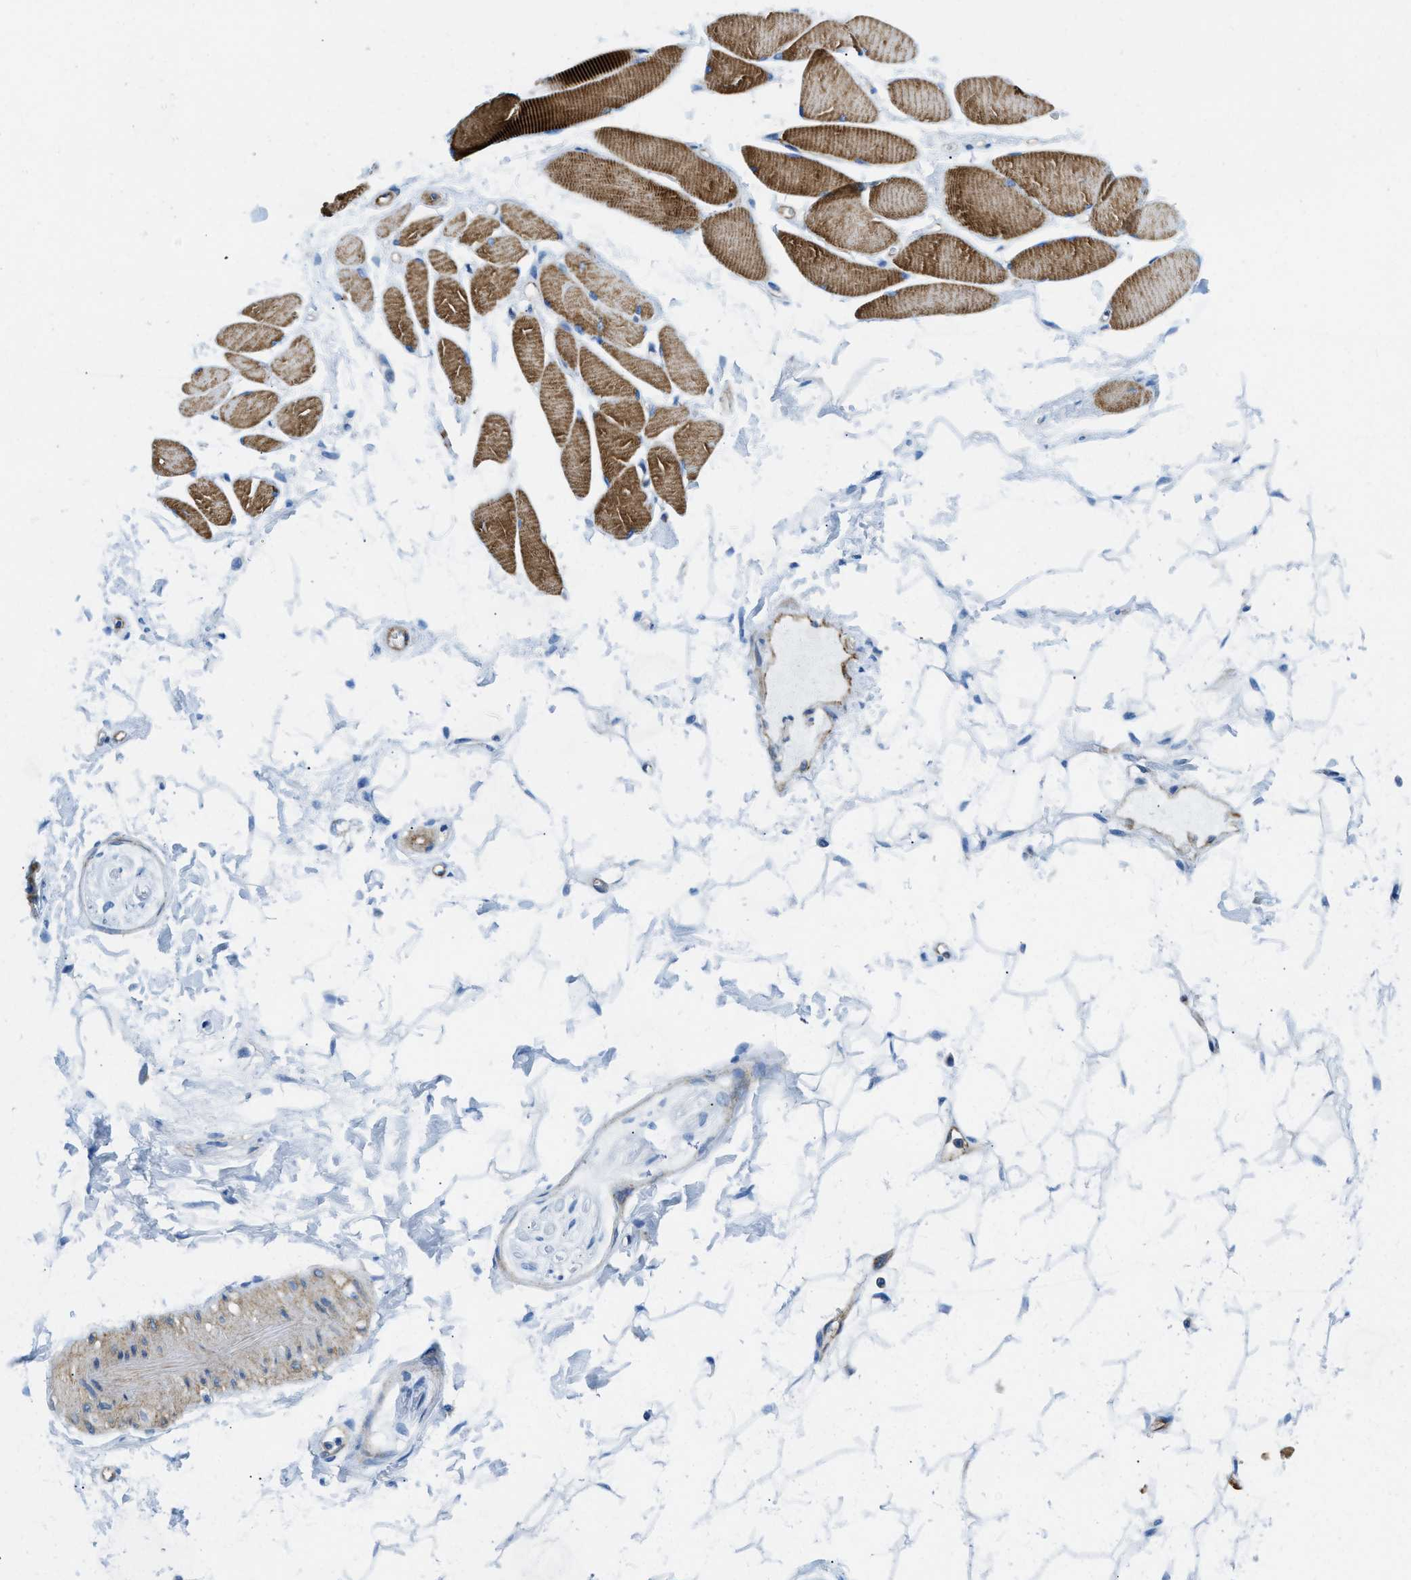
{"staining": {"intensity": "strong", "quantity": ">75%", "location": "cytoplasmic/membranous"}, "tissue": "skeletal muscle", "cell_type": "Myocytes", "image_type": "normal", "snomed": [{"axis": "morphology", "description": "Normal tissue, NOS"}, {"axis": "topography", "description": "Skeletal muscle"}, {"axis": "topography", "description": "Oral tissue"}, {"axis": "topography", "description": "Peripheral nerve tissue"}], "caption": "This is a photomicrograph of immunohistochemistry (IHC) staining of benign skeletal muscle, which shows strong positivity in the cytoplasmic/membranous of myocytes.", "gene": "CUTA", "patient": {"sex": "female", "age": 84}}